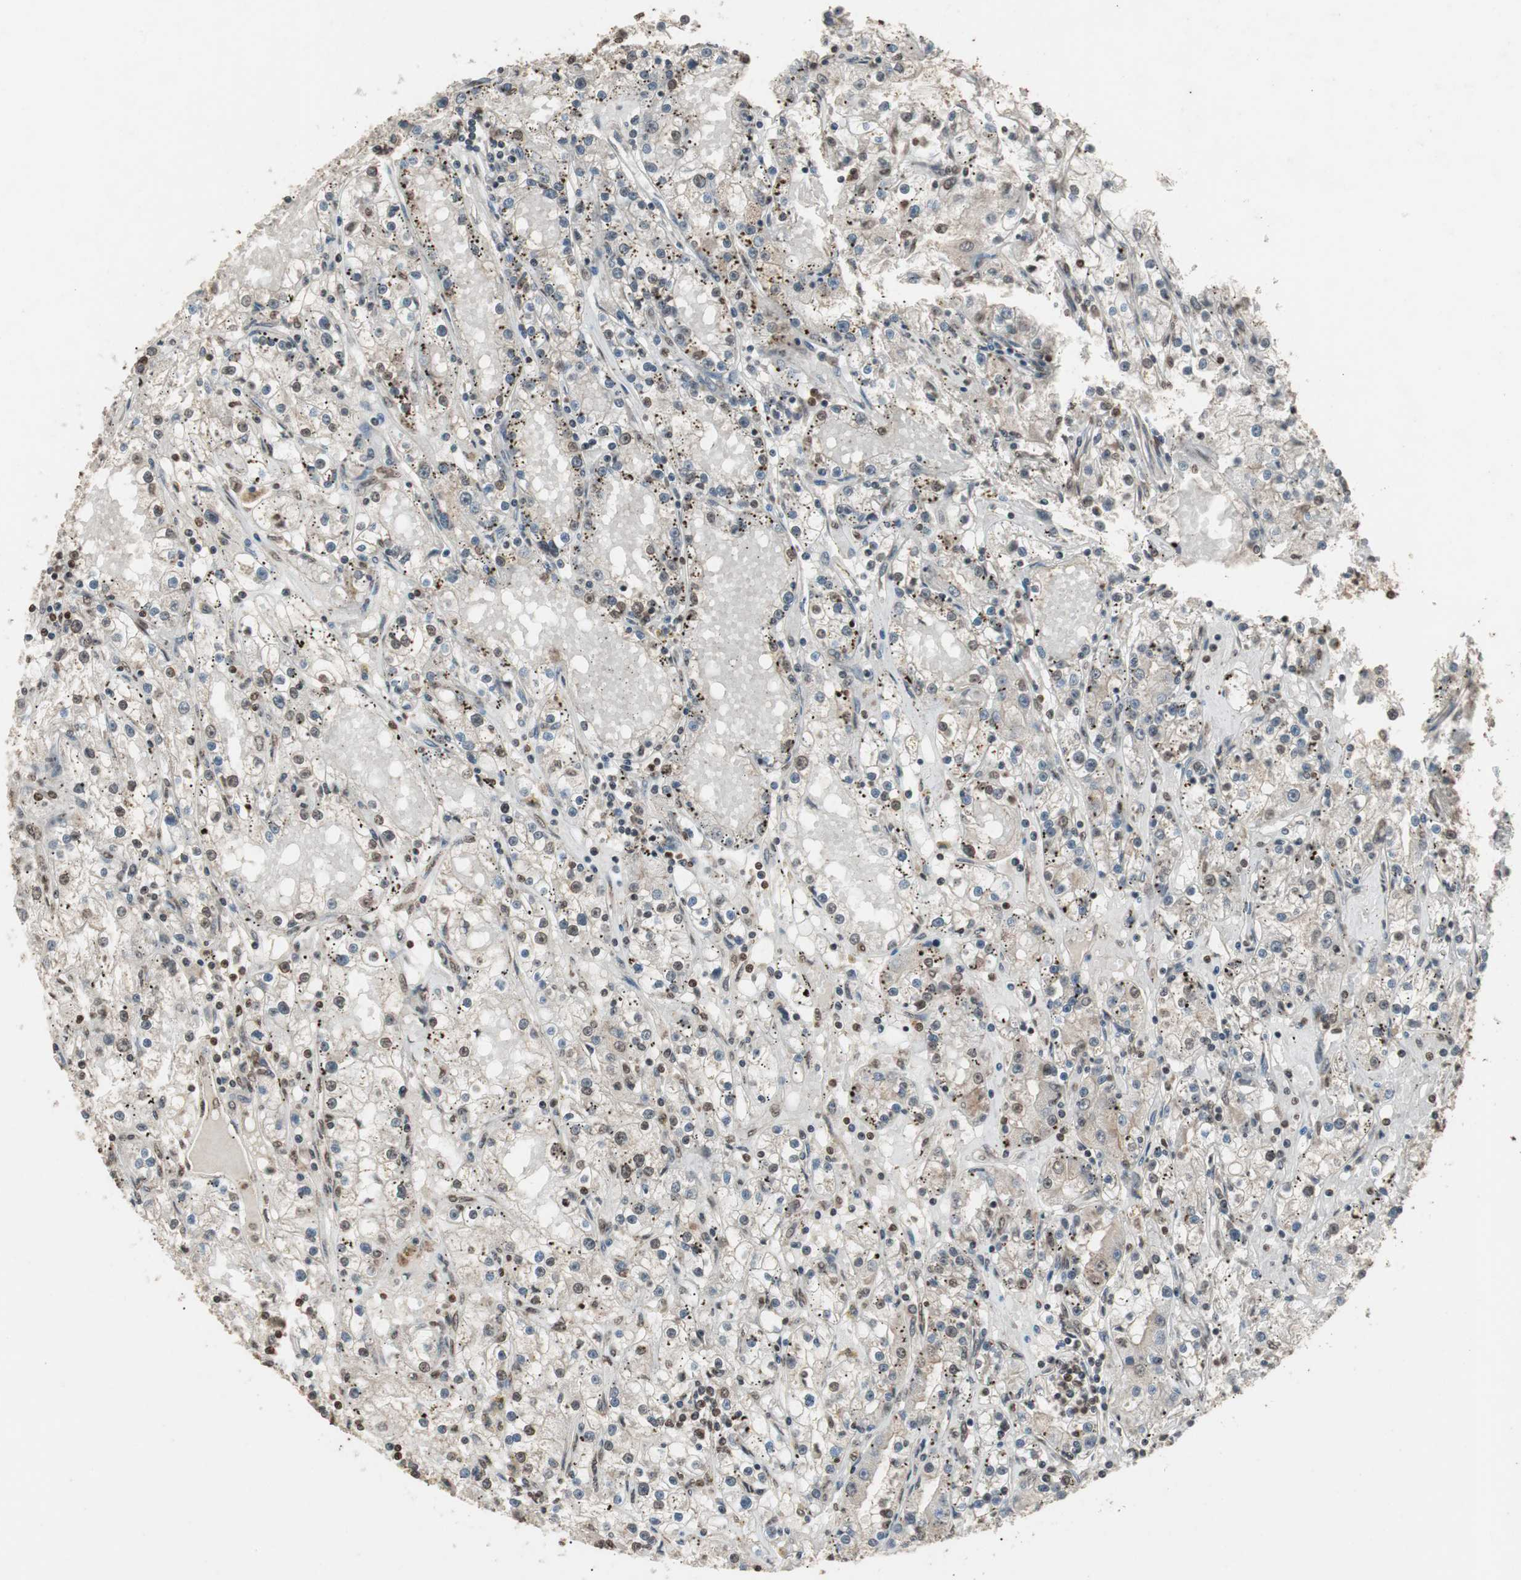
{"staining": {"intensity": "weak", "quantity": "<25%", "location": "nuclear"}, "tissue": "renal cancer", "cell_type": "Tumor cells", "image_type": "cancer", "snomed": [{"axis": "morphology", "description": "Adenocarcinoma, NOS"}, {"axis": "topography", "description": "Kidney"}], "caption": "Immunohistochemistry image of neoplastic tissue: human adenocarcinoma (renal) stained with DAB shows no significant protein expression in tumor cells.", "gene": "ZFC3H1", "patient": {"sex": "male", "age": 56}}